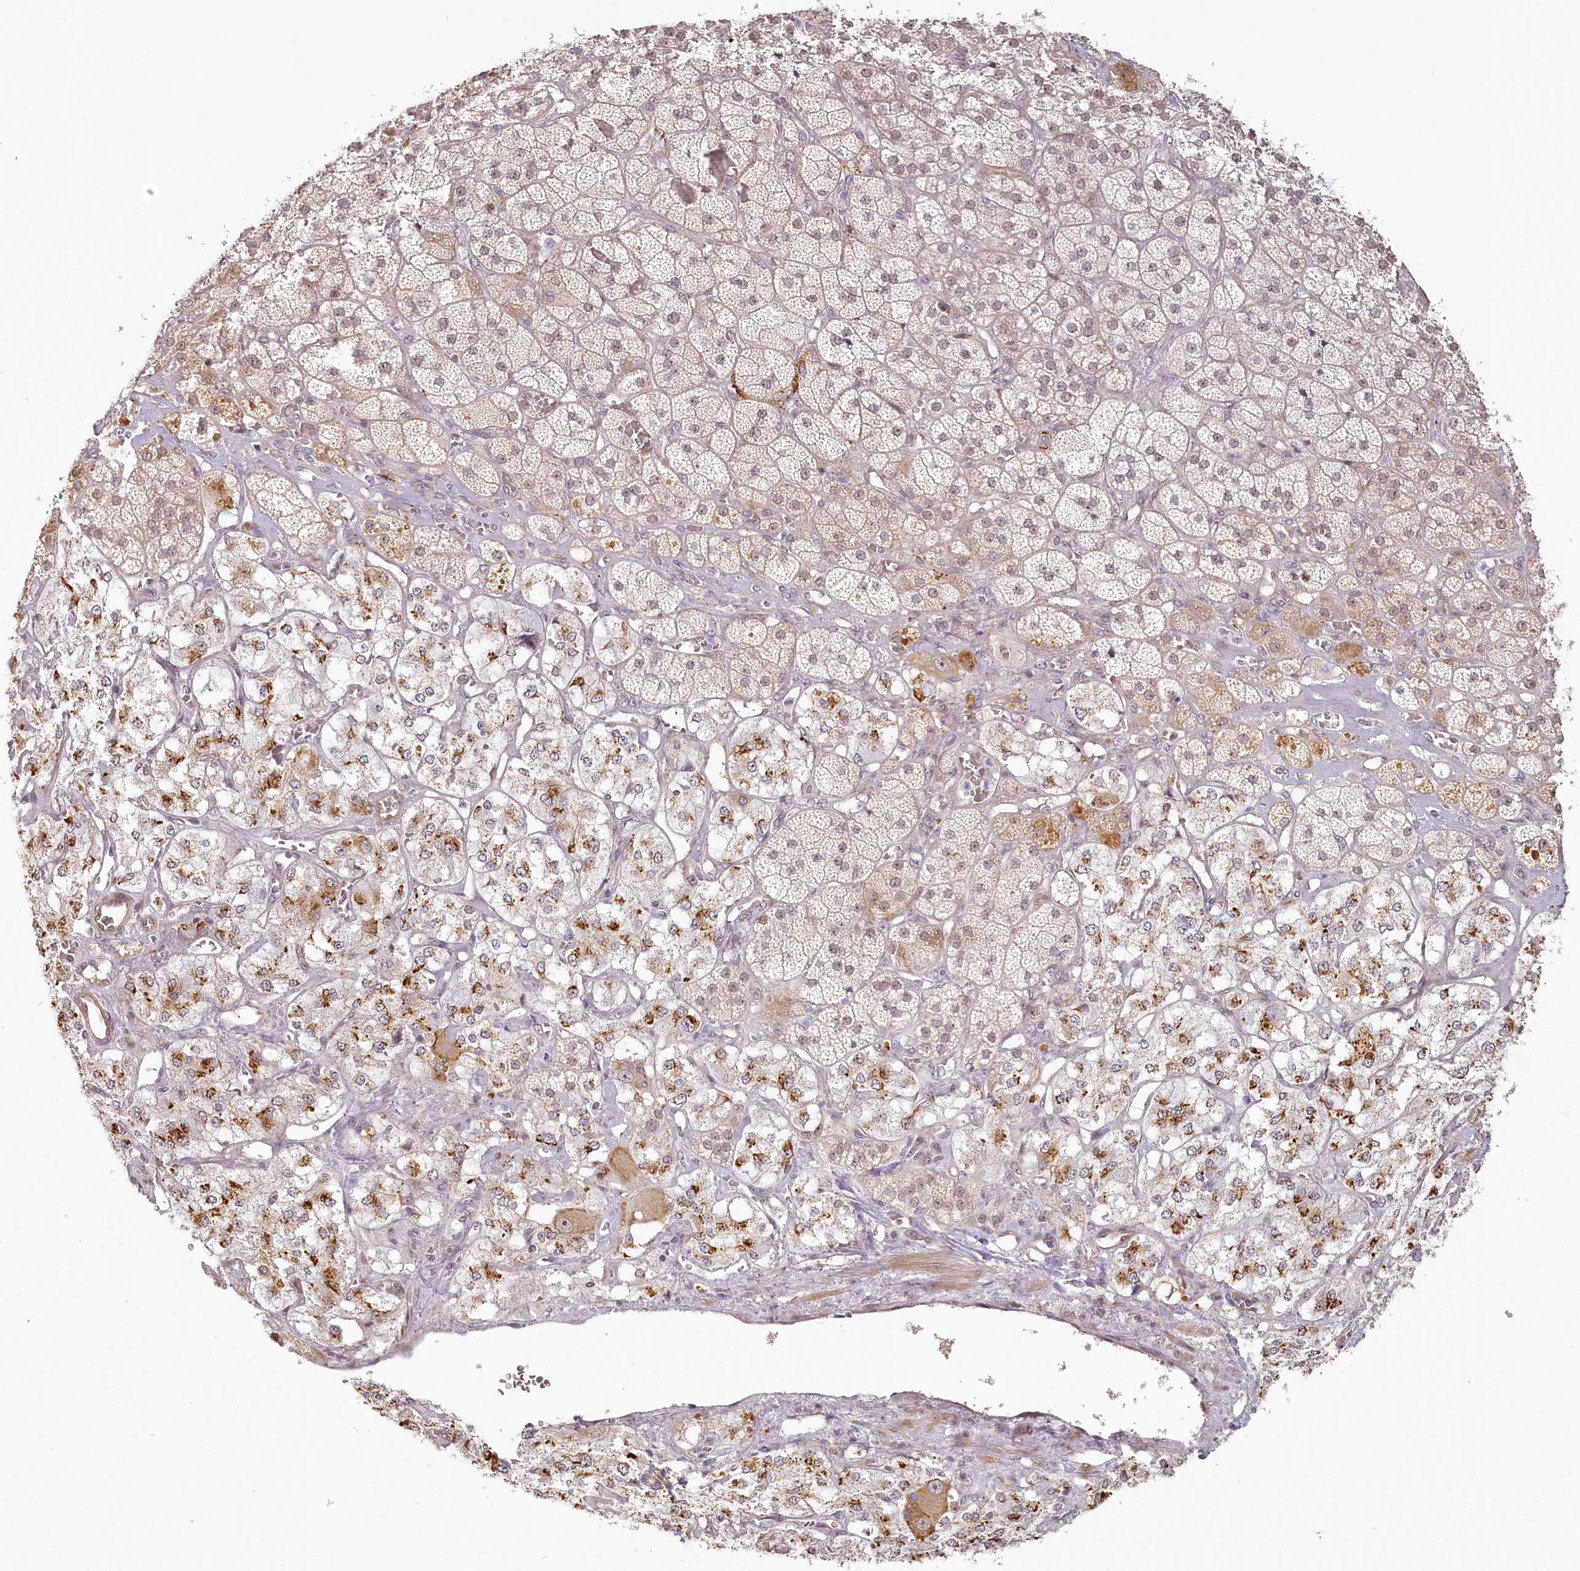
{"staining": {"intensity": "moderate", "quantity": "25%-75%", "location": "cytoplasmic/membranous,nuclear"}, "tissue": "adrenal gland", "cell_type": "Glandular cells", "image_type": "normal", "snomed": [{"axis": "morphology", "description": "Normal tissue, NOS"}, {"axis": "topography", "description": "Adrenal gland"}], "caption": "A medium amount of moderate cytoplasmic/membranous,nuclear expression is appreciated in approximately 25%-75% of glandular cells in unremarkable adrenal gland. (DAB = brown stain, brightfield microscopy at high magnification).", "gene": "EXOSC7", "patient": {"sex": "male", "age": 57}}